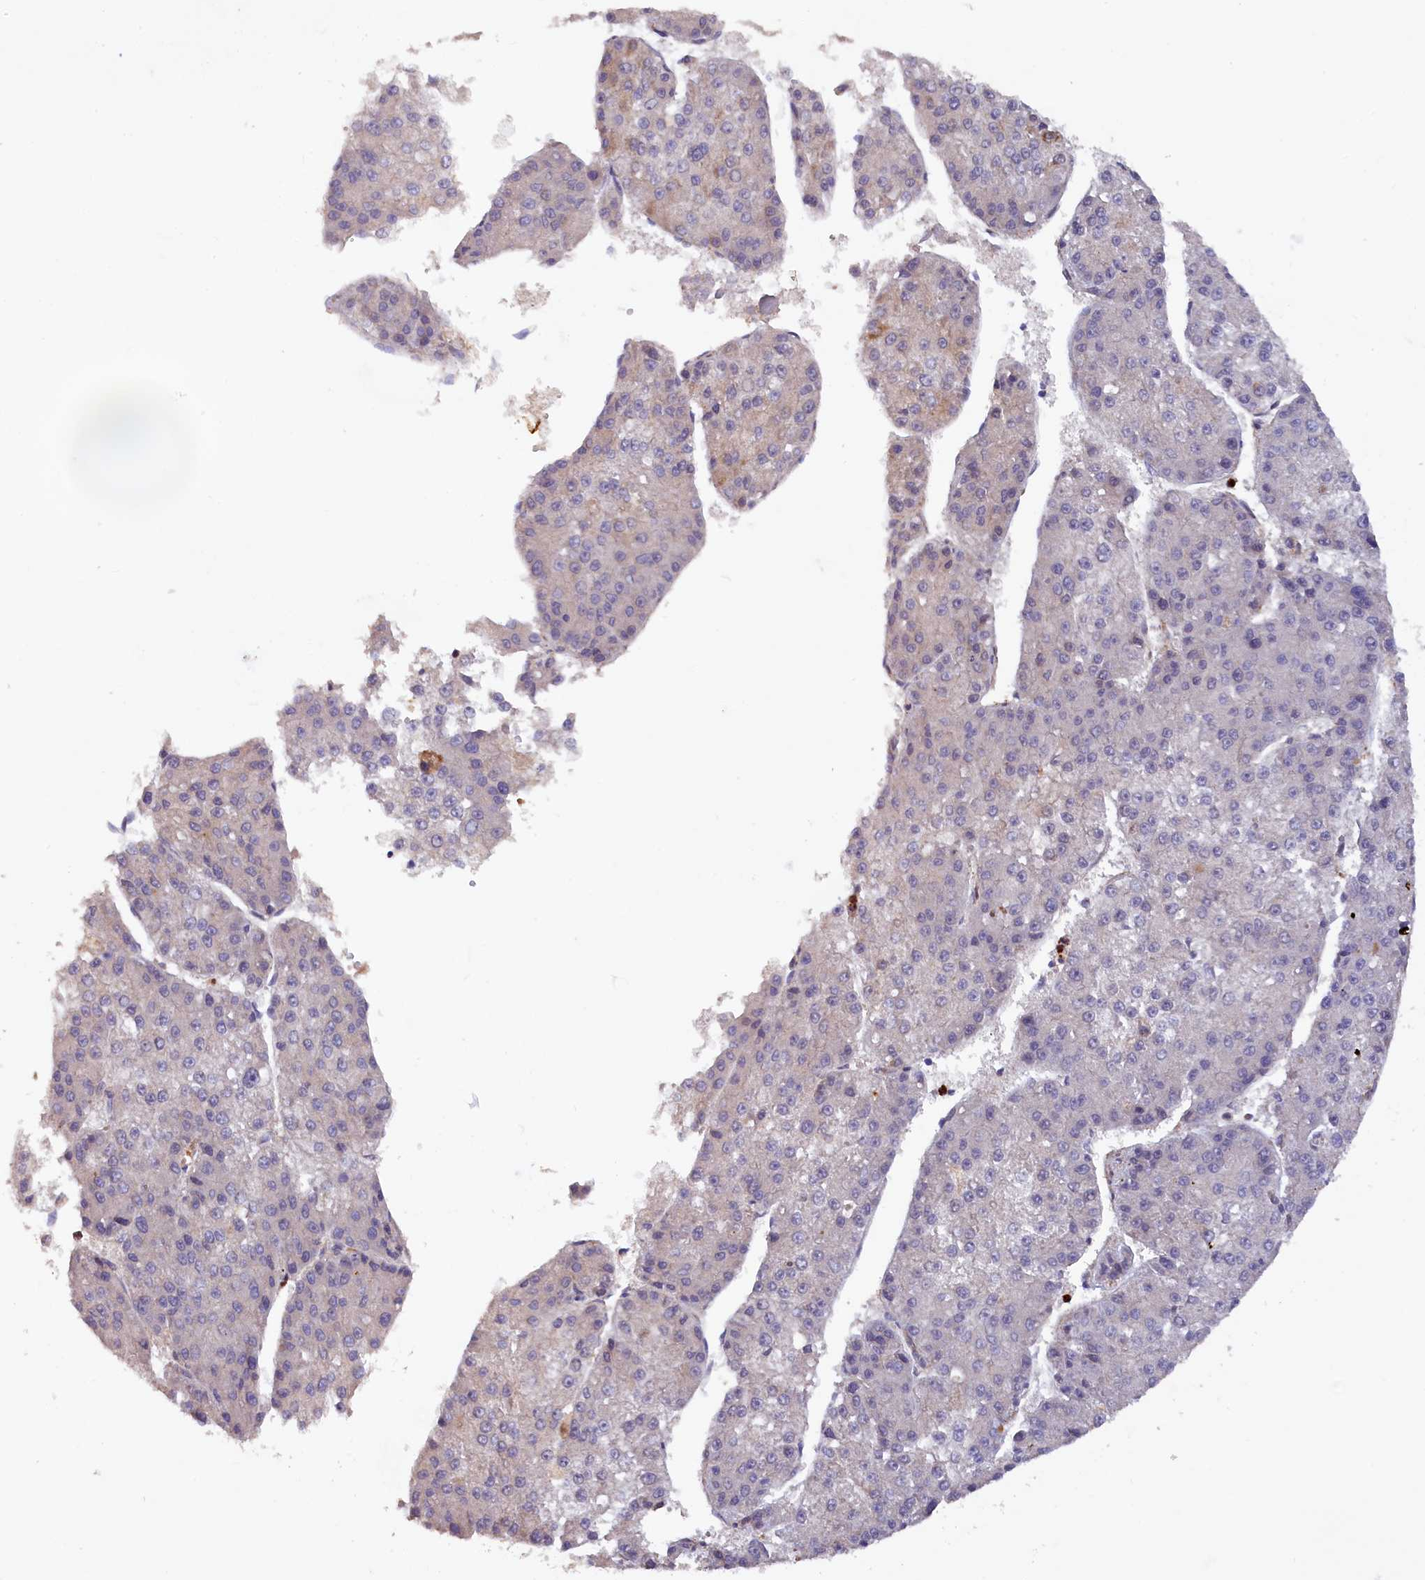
{"staining": {"intensity": "negative", "quantity": "none", "location": "none"}, "tissue": "liver cancer", "cell_type": "Tumor cells", "image_type": "cancer", "snomed": [{"axis": "morphology", "description": "Carcinoma, Hepatocellular, NOS"}, {"axis": "topography", "description": "Liver"}], "caption": "DAB immunohistochemical staining of human hepatocellular carcinoma (liver) shows no significant expression in tumor cells.", "gene": "FERMT1", "patient": {"sex": "female", "age": 73}}